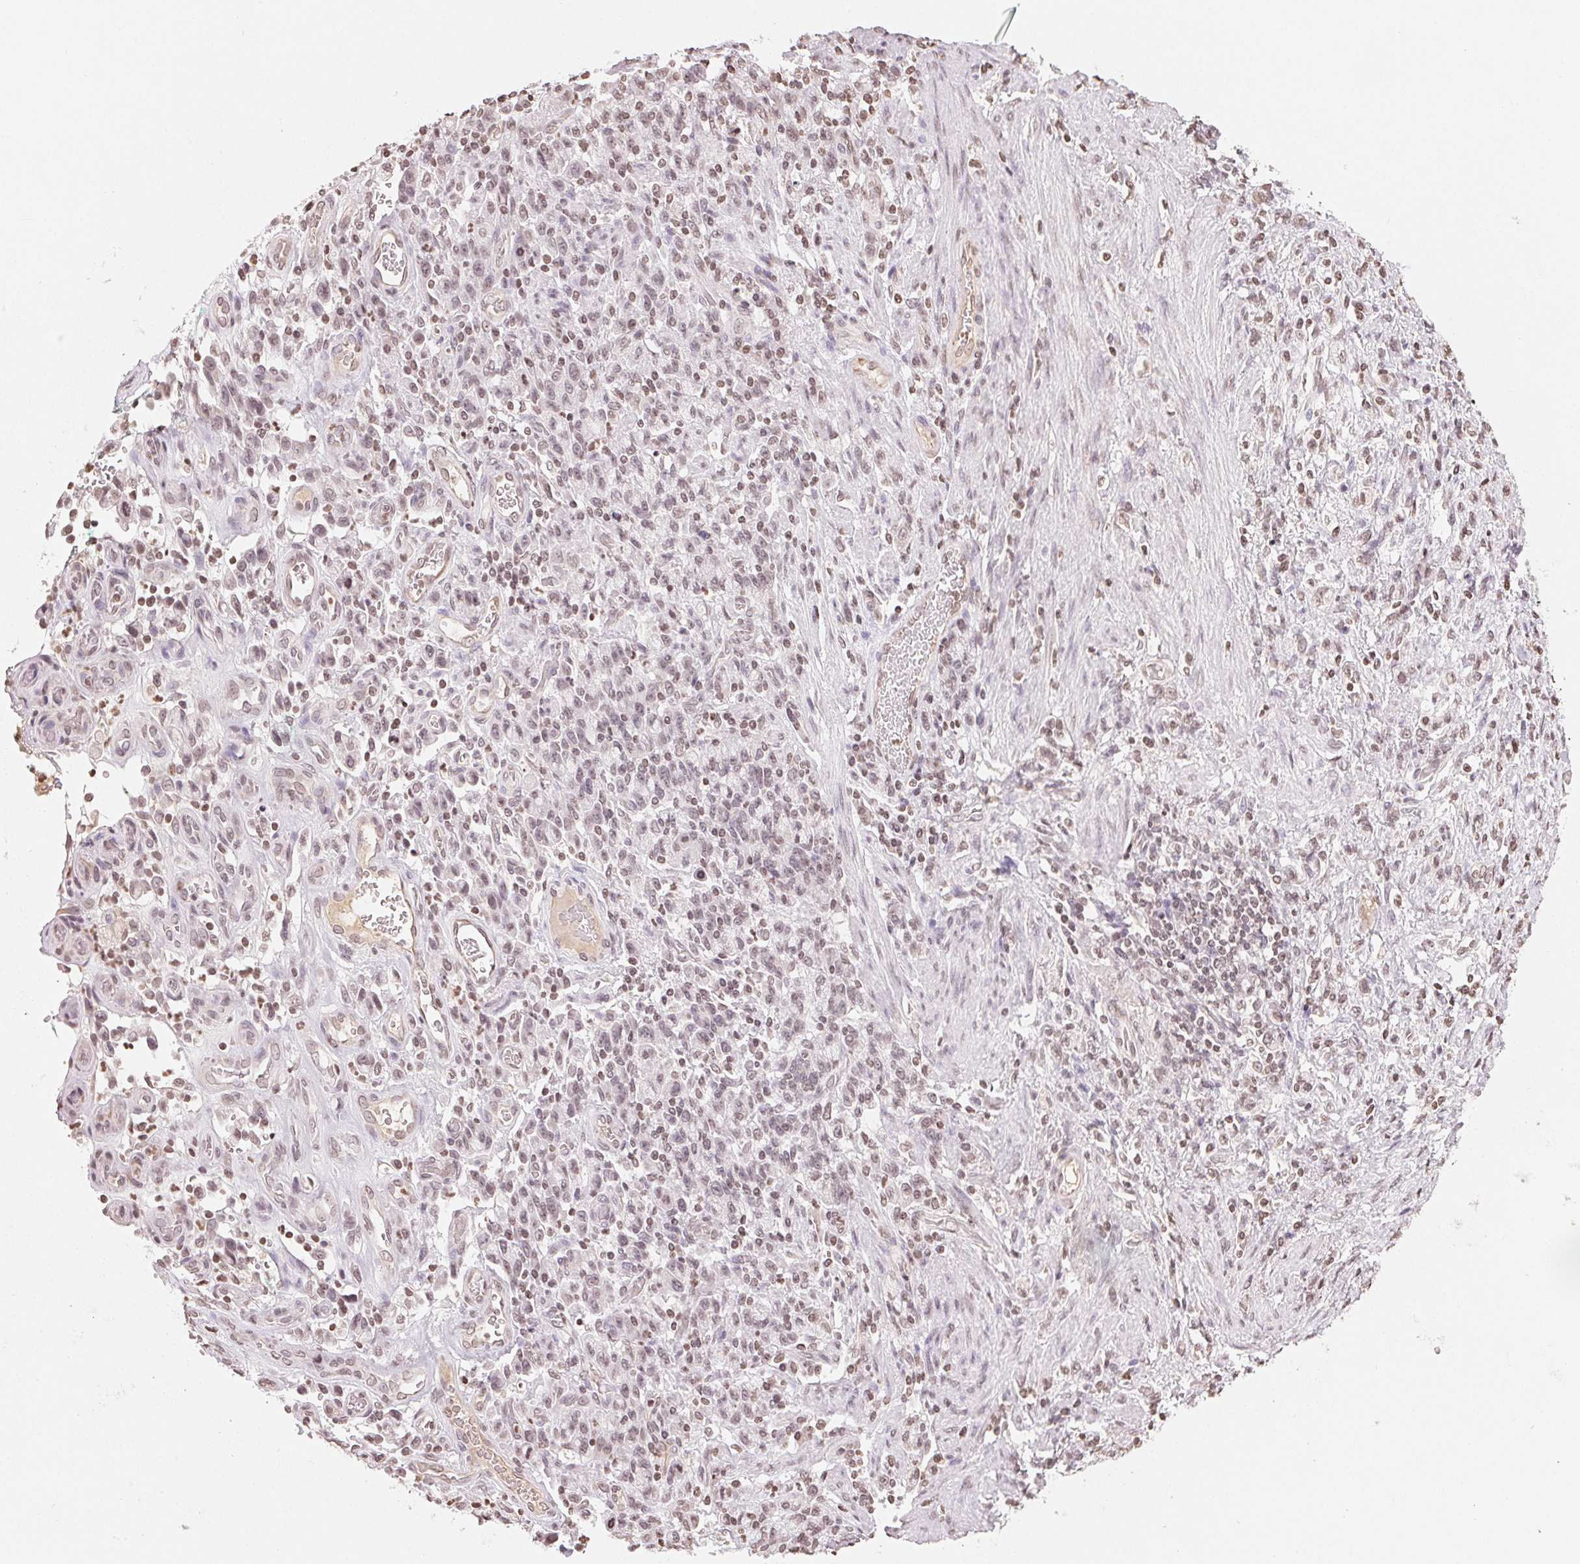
{"staining": {"intensity": "weak", "quantity": "25%-75%", "location": "nuclear"}, "tissue": "stomach cancer", "cell_type": "Tumor cells", "image_type": "cancer", "snomed": [{"axis": "morphology", "description": "Adenocarcinoma, NOS"}, {"axis": "topography", "description": "Stomach"}], "caption": "Weak nuclear positivity for a protein is identified in approximately 25%-75% of tumor cells of stomach cancer (adenocarcinoma) using immunohistochemistry (IHC).", "gene": "TBP", "patient": {"sex": "male", "age": 77}}